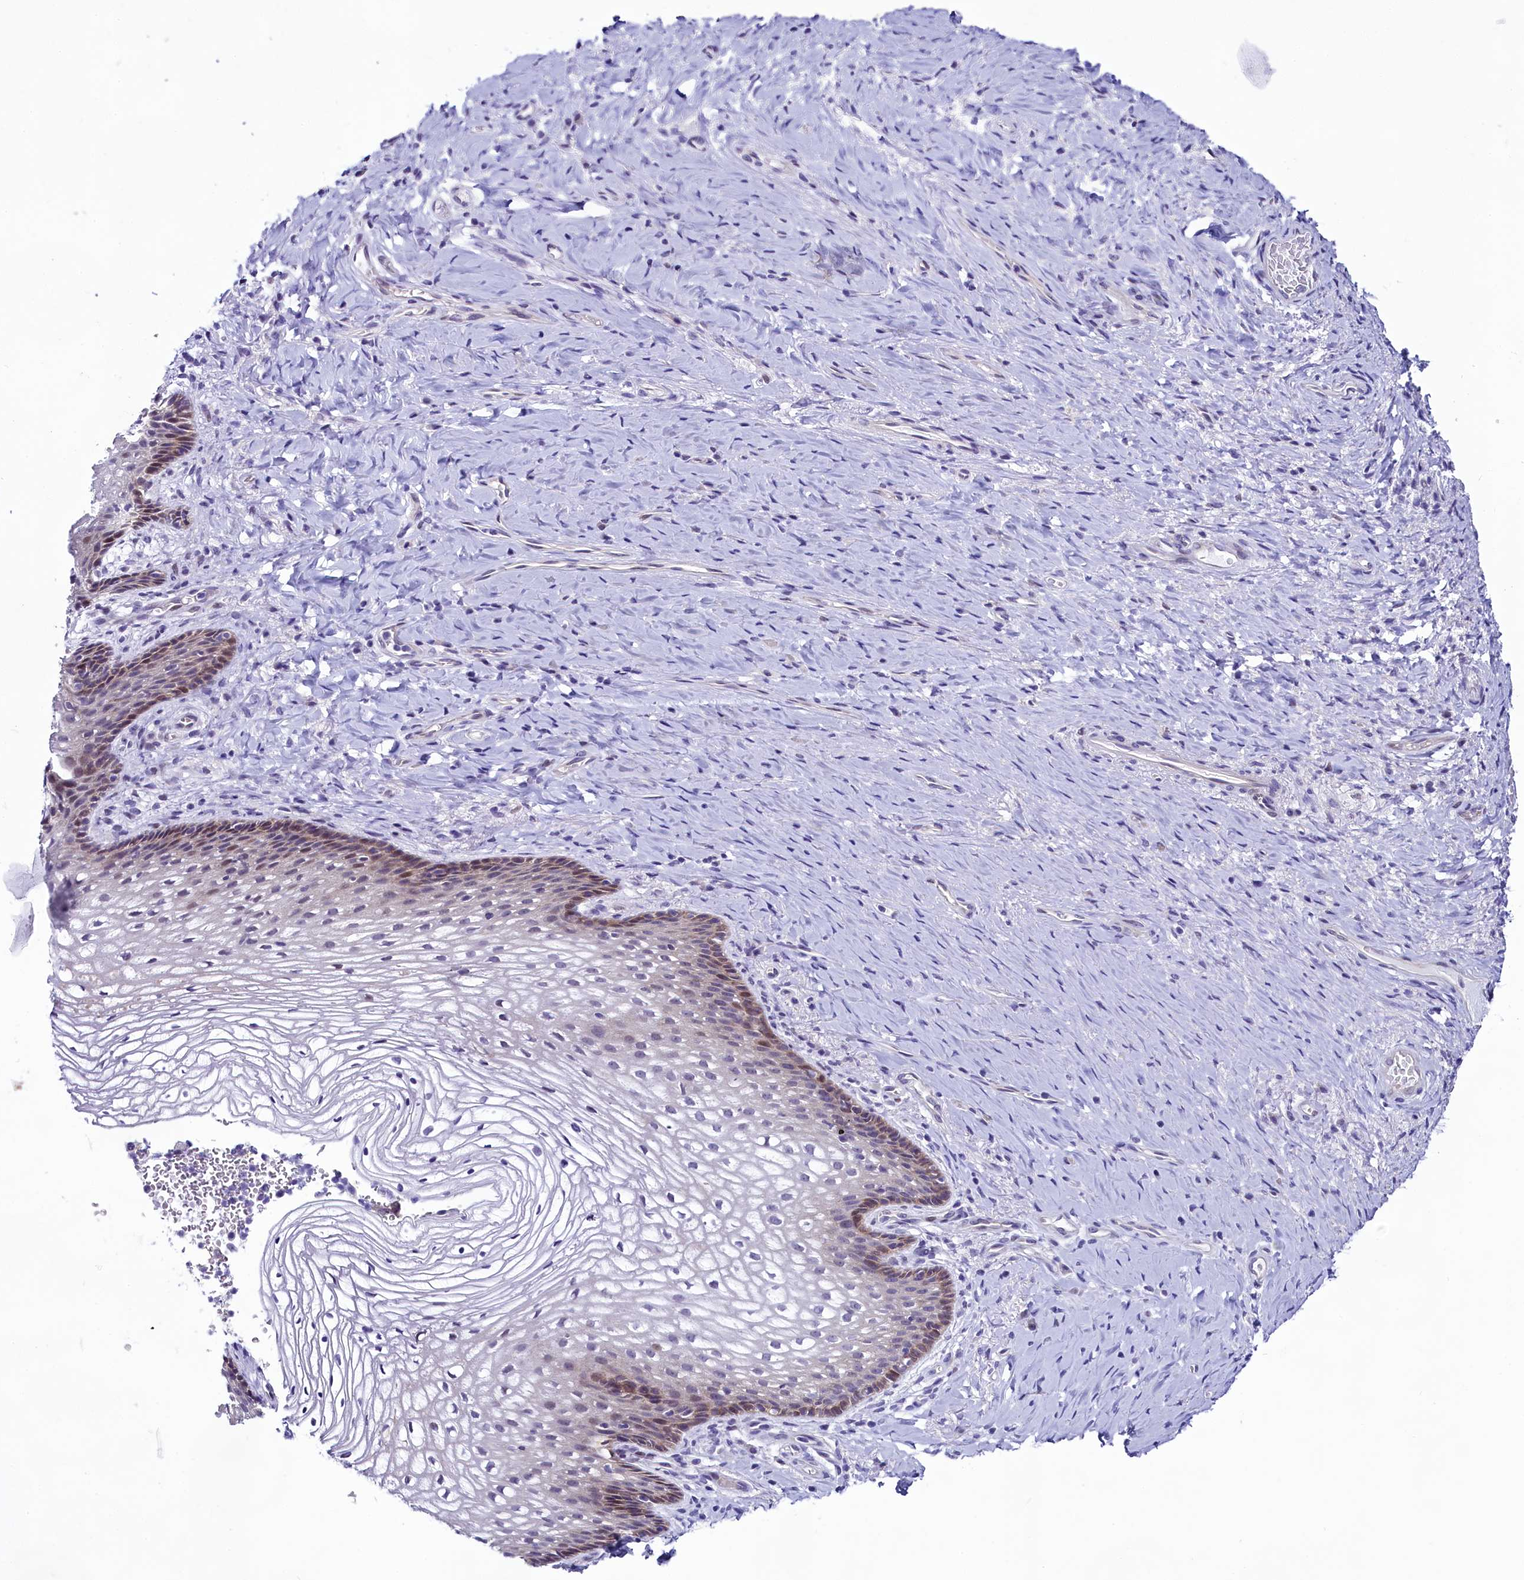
{"staining": {"intensity": "moderate", "quantity": "<25%", "location": "nuclear"}, "tissue": "vagina", "cell_type": "Squamous epithelial cells", "image_type": "normal", "snomed": [{"axis": "morphology", "description": "Normal tissue, NOS"}, {"axis": "topography", "description": "Vagina"}], "caption": "This photomicrograph exhibits immunohistochemistry staining of benign vagina, with low moderate nuclear positivity in approximately <25% of squamous epithelial cells.", "gene": "CCDC106", "patient": {"sex": "female", "age": 60}}